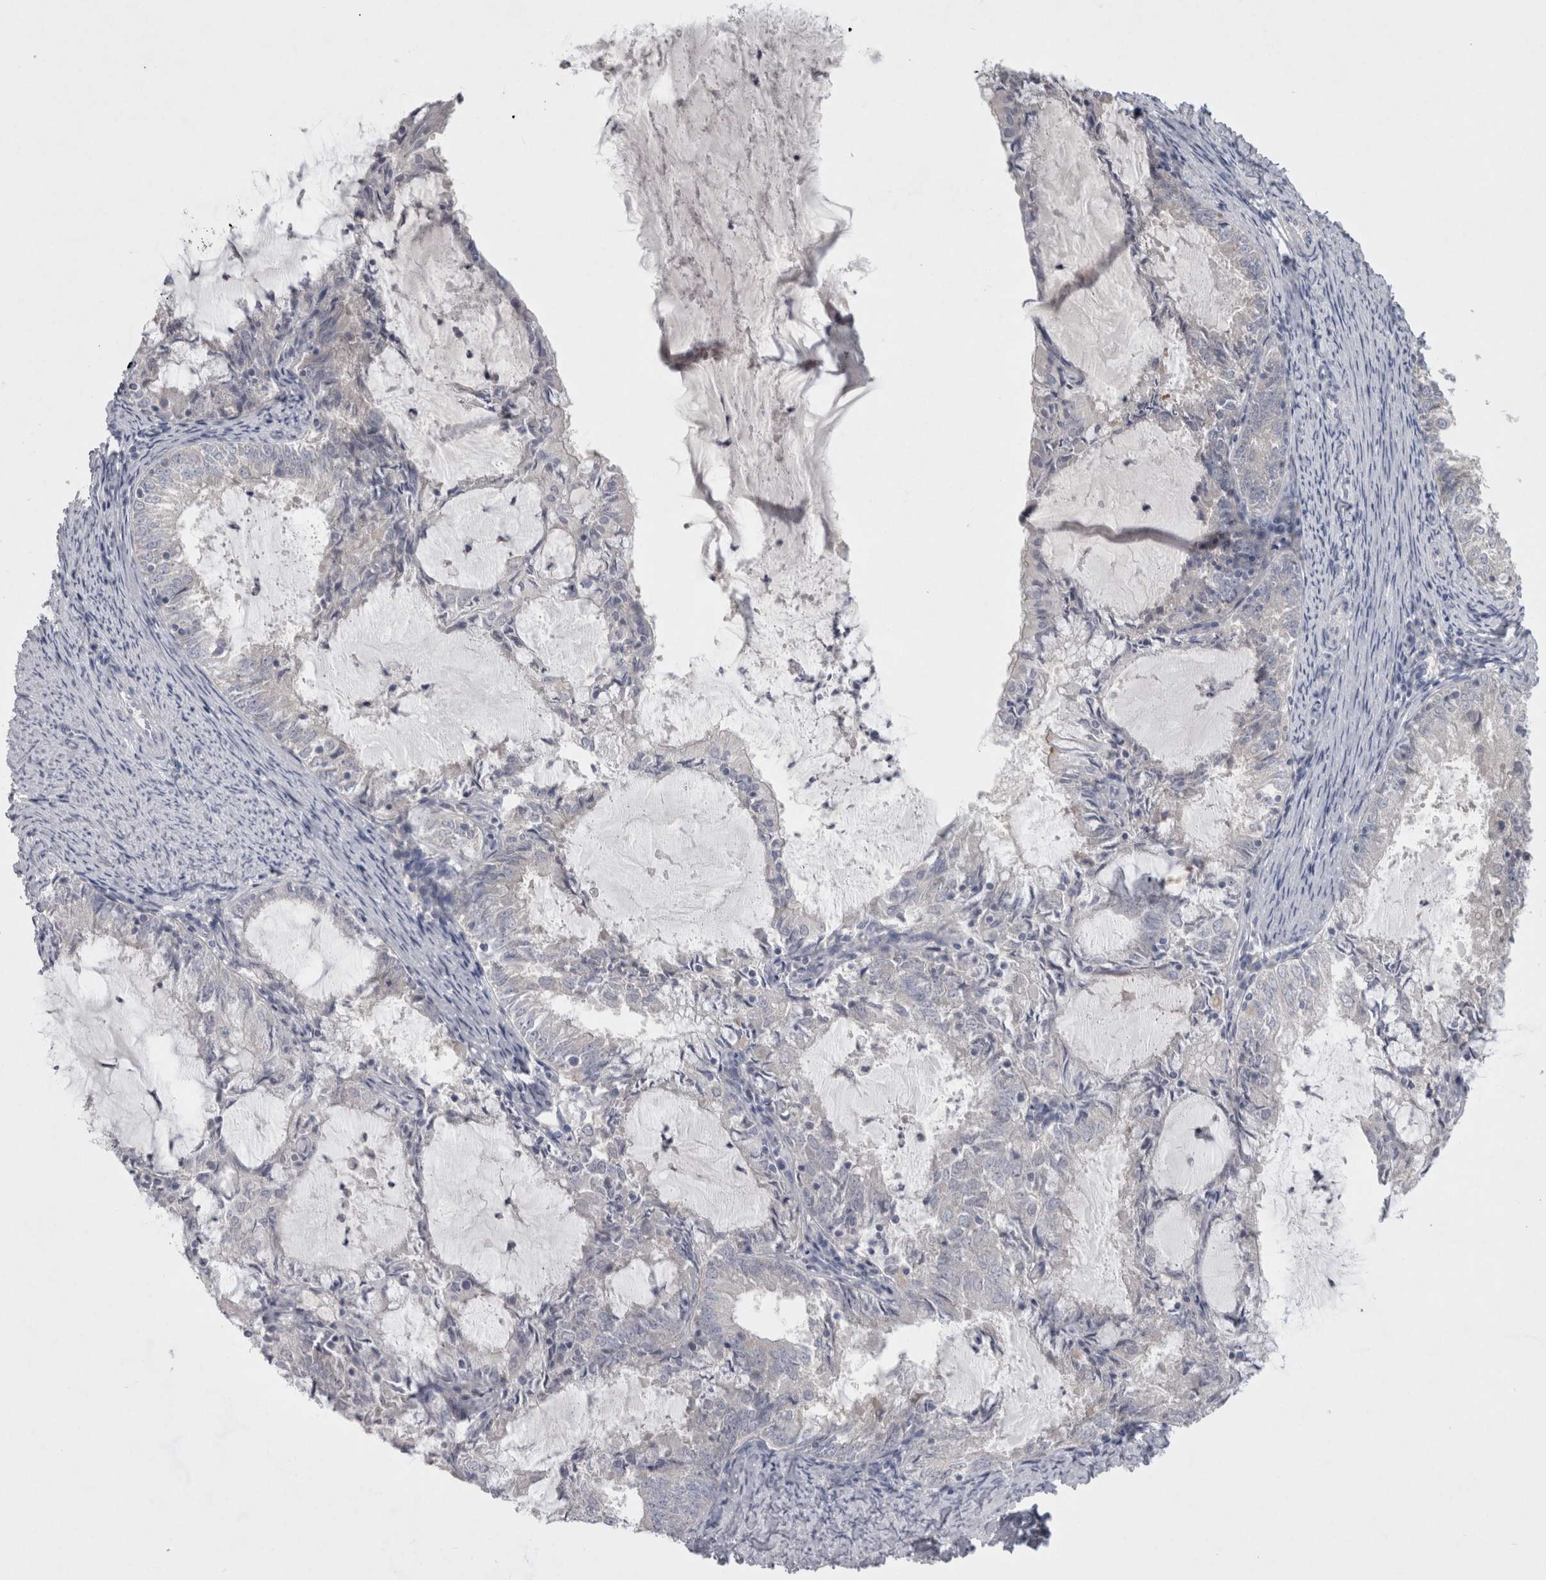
{"staining": {"intensity": "negative", "quantity": "none", "location": "none"}, "tissue": "endometrial cancer", "cell_type": "Tumor cells", "image_type": "cancer", "snomed": [{"axis": "morphology", "description": "Adenocarcinoma, NOS"}, {"axis": "topography", "description": "Endometrium"}], "caption": "There is no significant staining in tumor cells of endometrial adenocarcinoma.", "gene": "LRRC40", "patient": {"sex": "female", "age": 57}}